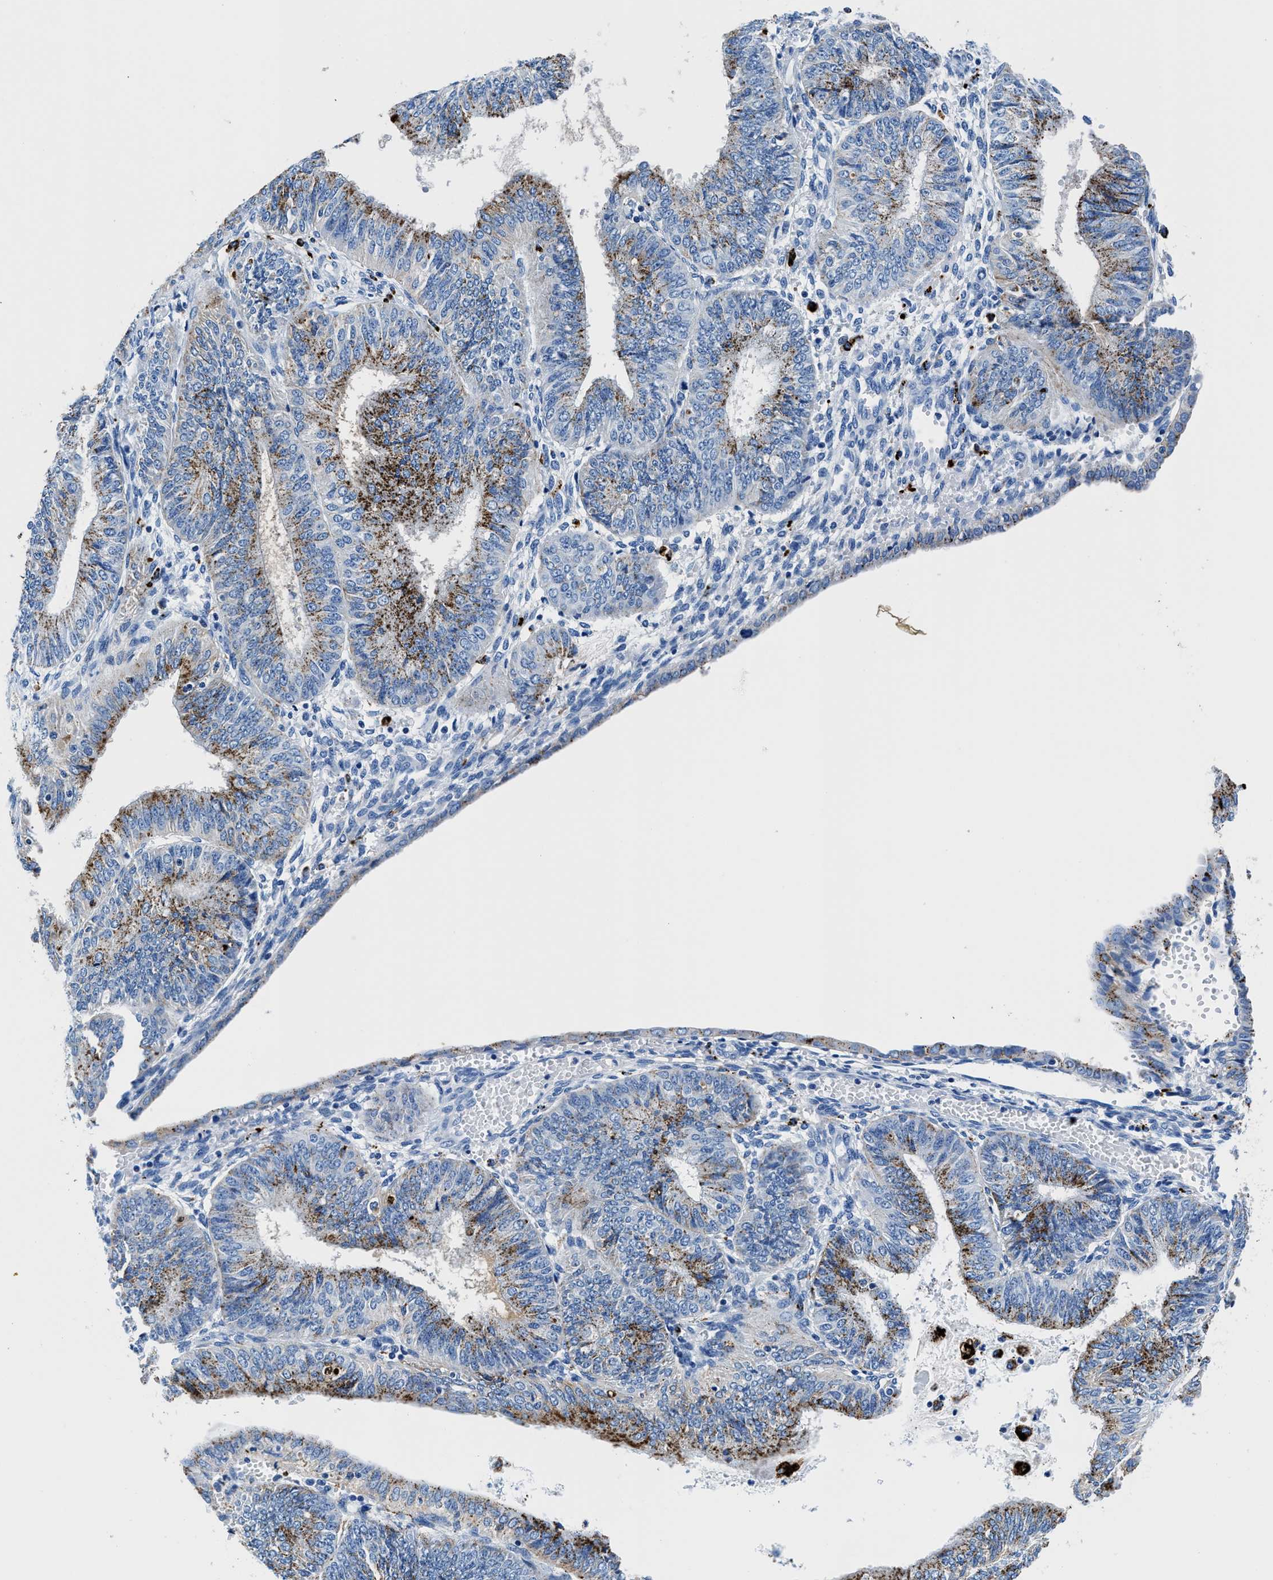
{"staining": {"intensity": "moderate", "quantity": ">75%", "location": "cytoplasmic/membranous"}, "tissue": "endometrial cancer", "cell_type": "Tumor cells", "image_type": "cancer", "snomed": [{"axis": "morphology", "description": "Adenocarcinoma, NOS"}, {"axis": "topography", "description": "Endometrium"}], "caption": "The photomicrograph demonstrates staining of endometrial cancer (adenocarcinoma), revealing moderate cytoplasmic/membranous protein positivity (brown color) within tumor cells.", "gene": "OR14K1", "patient": {"sex": "female", "age": 58}}